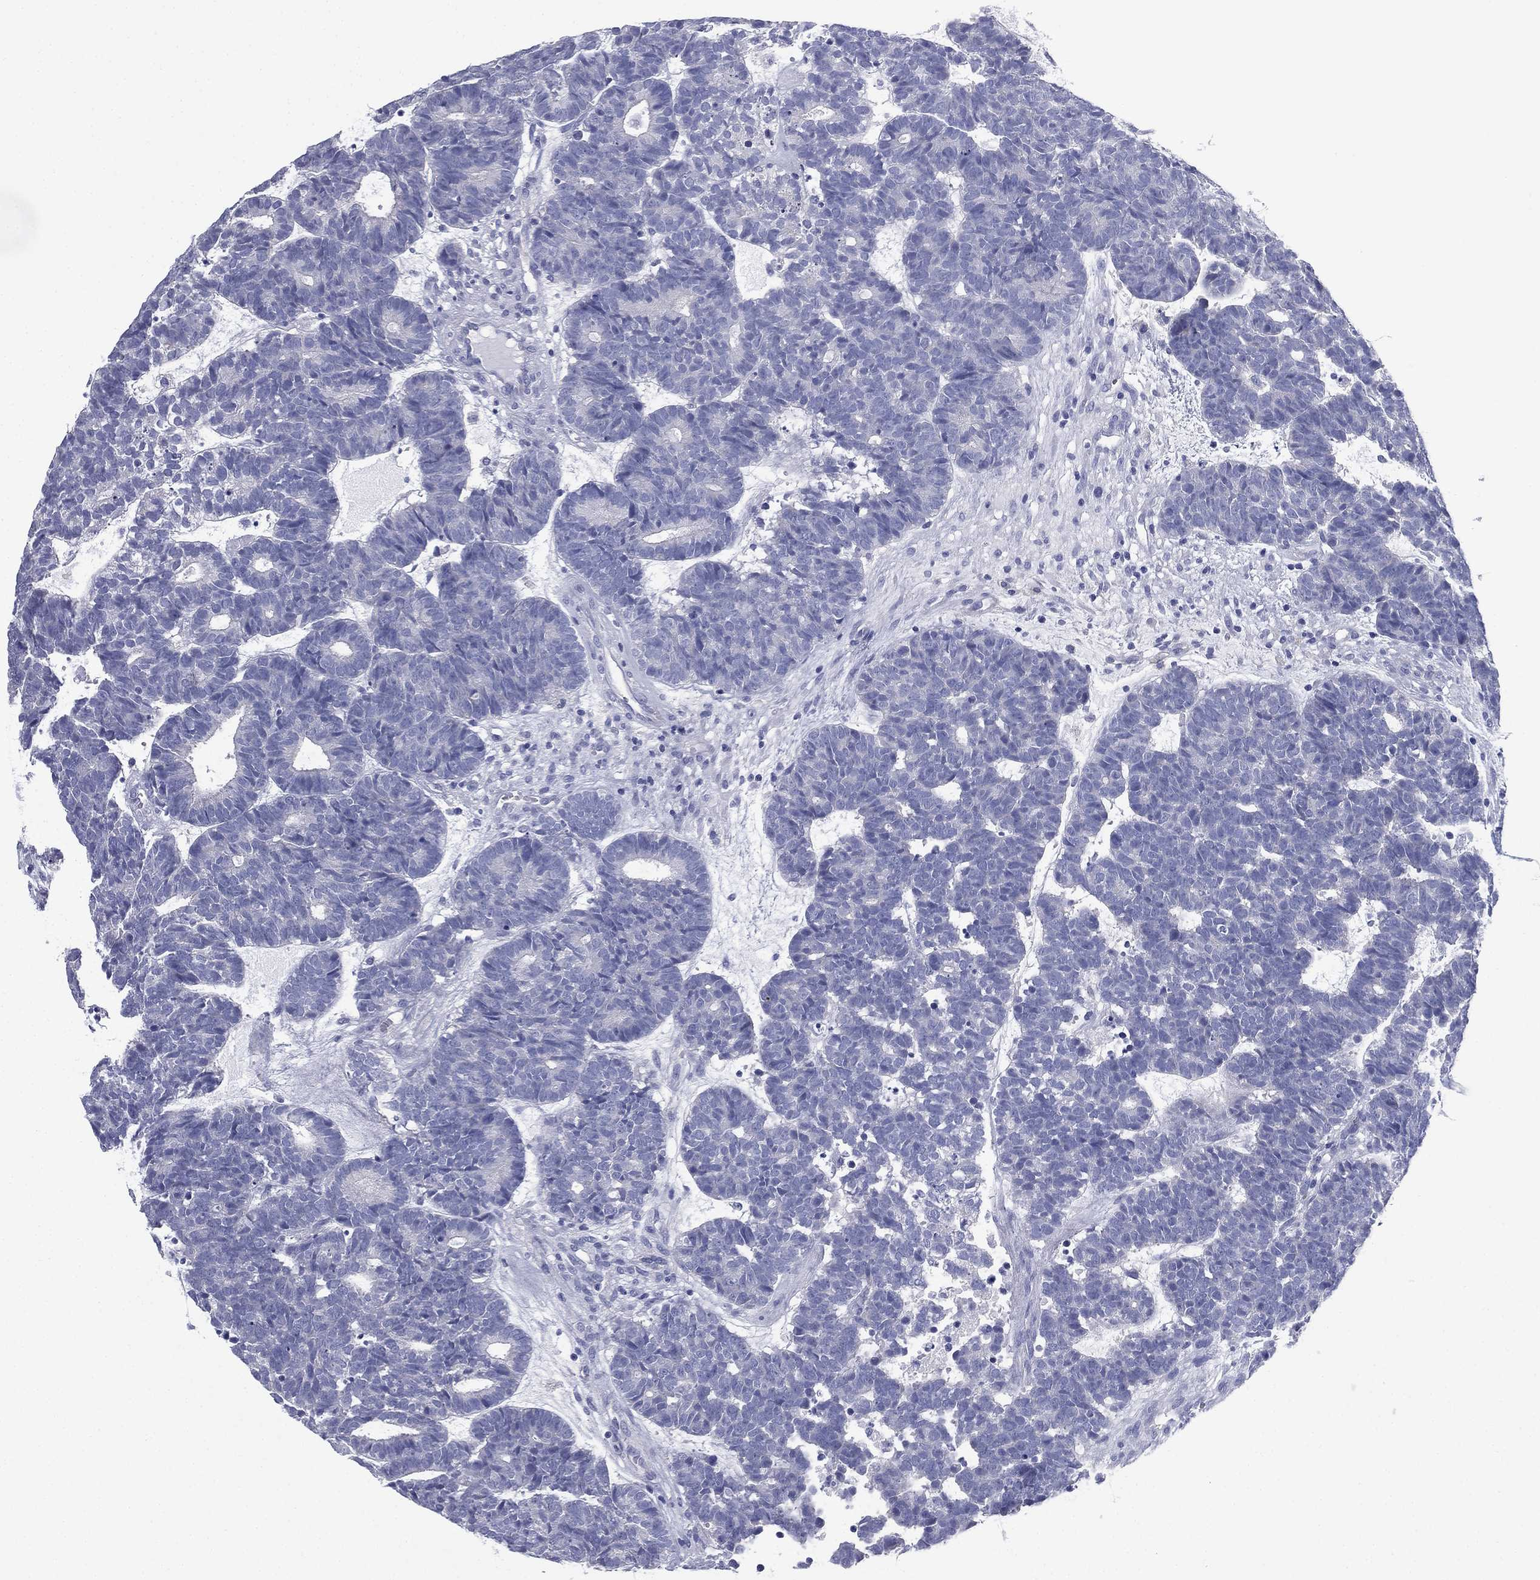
{"staining": {"intensity": "negative", "quantity": "none", "location": "none"}, "tissue": "head and neck cancer", "cell_type": "Tumor cells", "image_type": "cancer", "snomed": [{"axis": "morphology", "description": "Adenocarcinoma, NOS"}, {"axis": "topography", "description": "Head-Neck"}], "caption": "Immunohistochemistry micrograph of neoplastic tissue: head and neck cancer stained with DAB (3,3'-diaminobenzidine) displays no significant protein staining in tumor cells. (Stains: DAB IHC with hematoxylin counter stain, Microscopy: brightfield microscopy at high magnification).", "gene": "FCER2", "patient": {"sex": "female", "age": 81}}